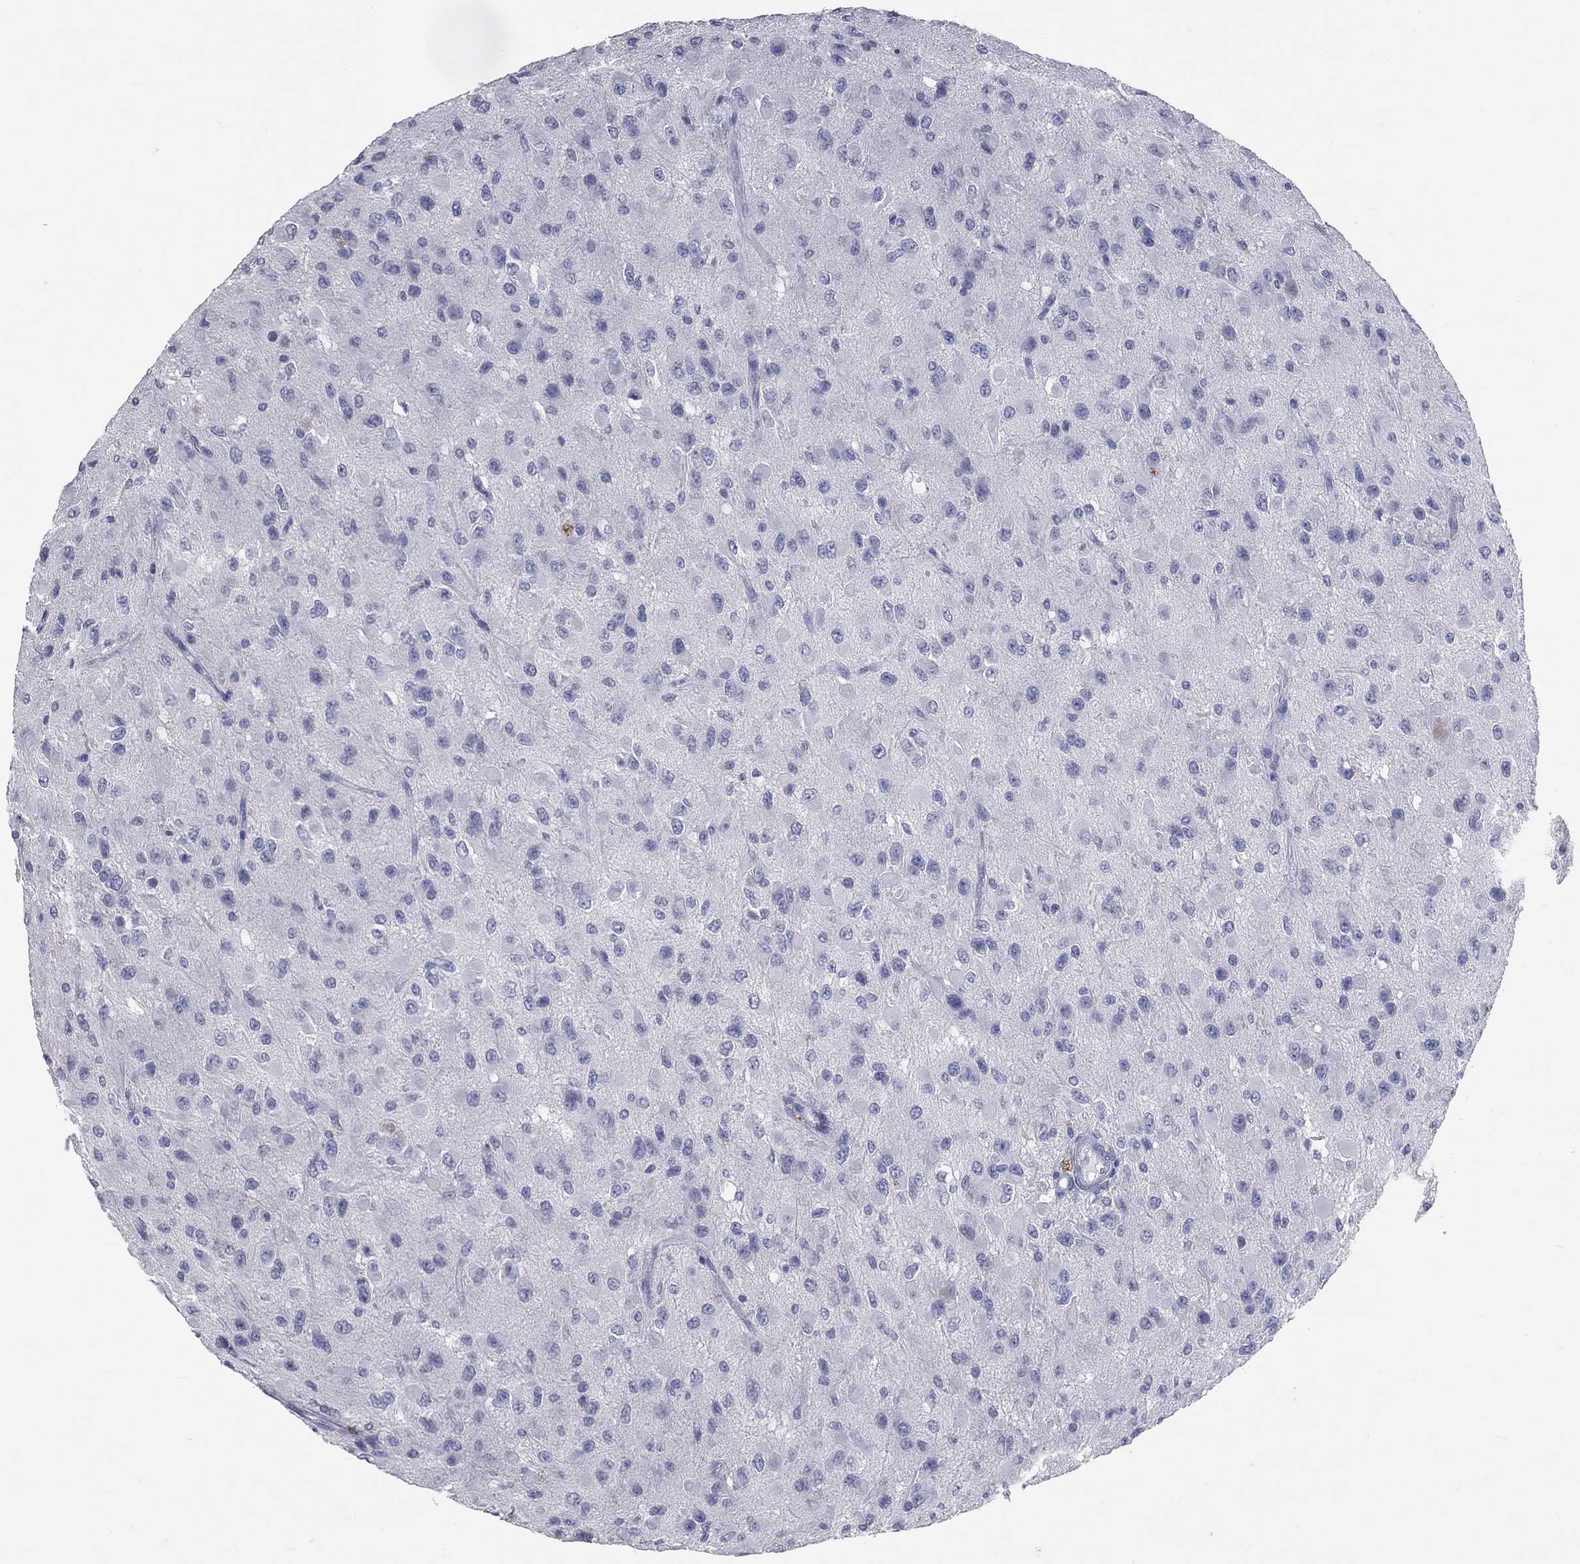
{"staining": {"intensity": "negative", "quantity": "none", "location": "none"}, "tissue": "glioma", "cell_type": "Tumor cells", "image_type": "cancer", "snomed": [{"axis": "morphology", "description": "Glioma, malignant, High grade"}, {"axis": "topography", "description": "Cerebral cortex"}], "caption": "Immunohistochemical staining of malignant glioma (high-grade) reveals no significant staining in tumor cells.", "gene": "TFPI2", "patient": {"sex": "male", "age": 35}}